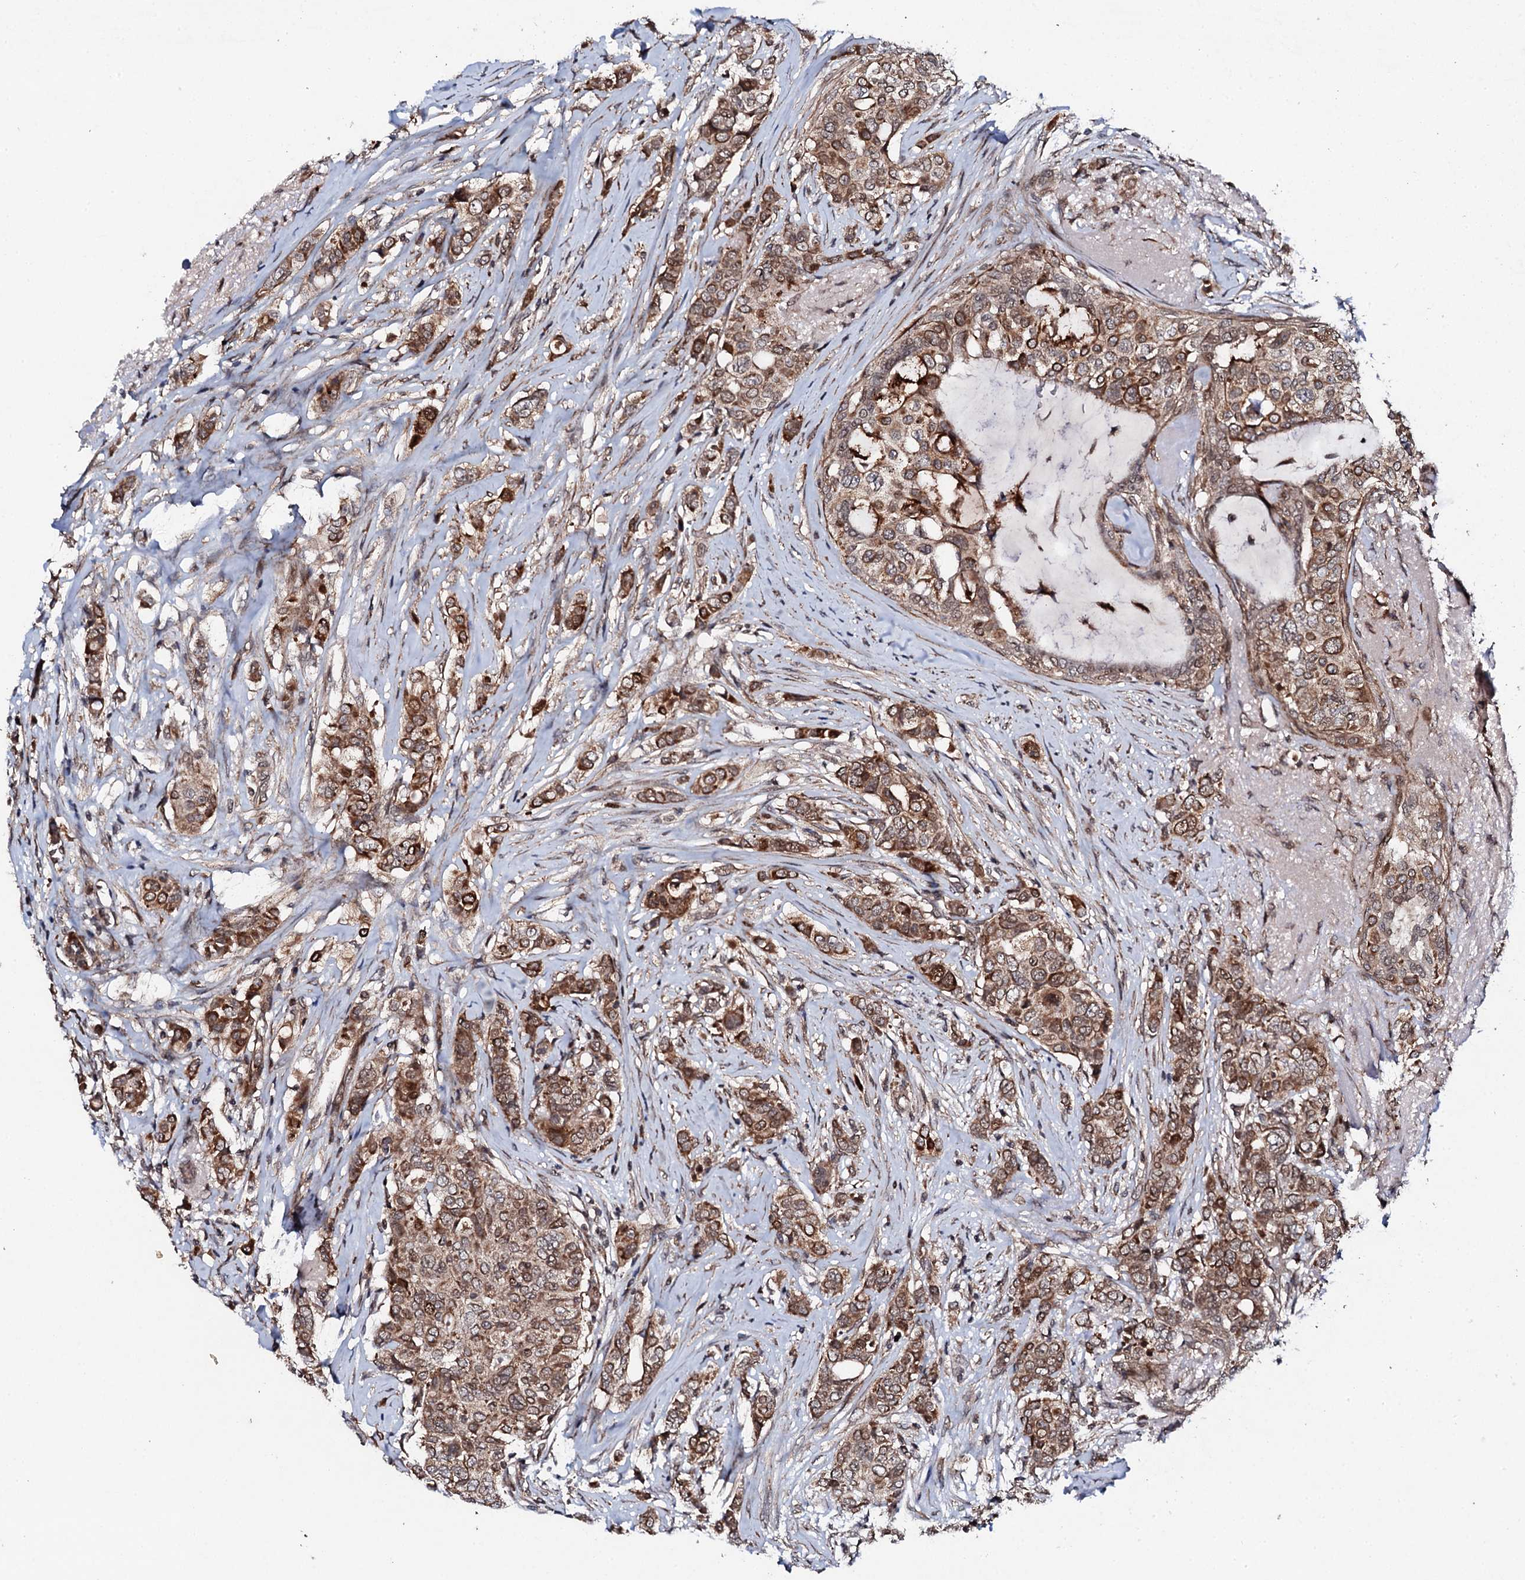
{"staining": {"intensity": "moderate", "quantity": ">75%", "location": "cytoplasmic/membranous"}, "tissue": "breast cancer", "cell_type": "Tumor cells", "image_type": "cancer", "snomed": [{"axis": "morphology", "description": "Lobular carcinoma"}, {"axis": "topography", "description": "Breast"}], "caption": "Breast cancer (lobular carcinoma) was stained to show a protein in brown. There is medium levels of moderate cytoplasmic/membranous expression in approximately >75% of tumor cells.", "gene": "FAM111A", "patient": {"sex": "female", "age": 51}}